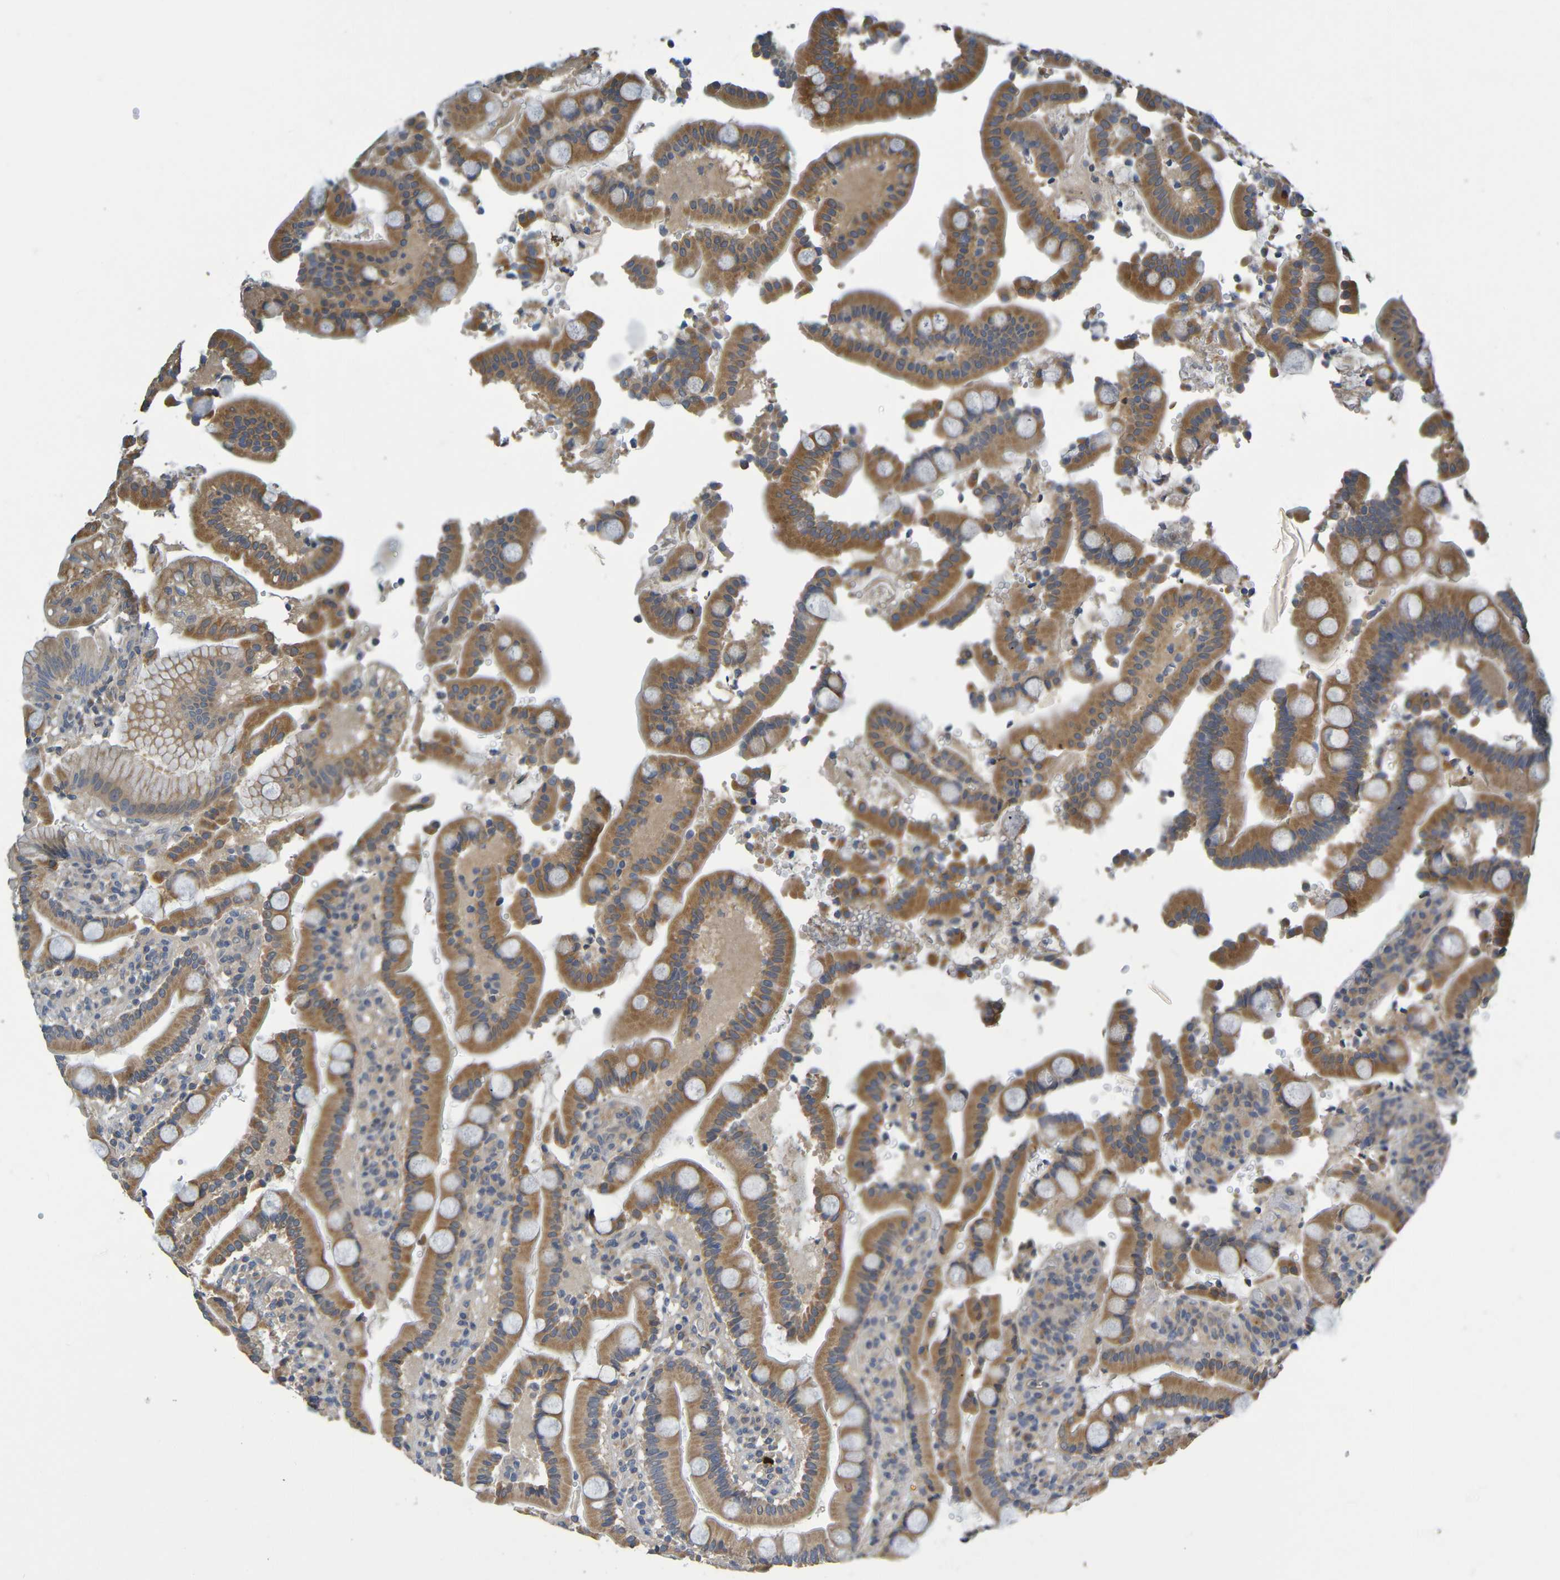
{"staining": {"intensity": "moderate", "quantity": ">75%", "location": "cytoplasmic/membranous"}, "tissue": "duodenum", "cell_type": "Glandular cells", "image_type": "normal", "snomed": [{"axis": "morphology", "description": "Normal tissue, NOS"}, {"axis": "topography", "description": "Small intestine, NOS"}], "caption": "Moderate cytoplasmic/membranous expression is appreciated in about >75% of glandular cells in normal duodenum.", "gene": "CYP4F2", "patient": {"sex": "female", "age": 71}}